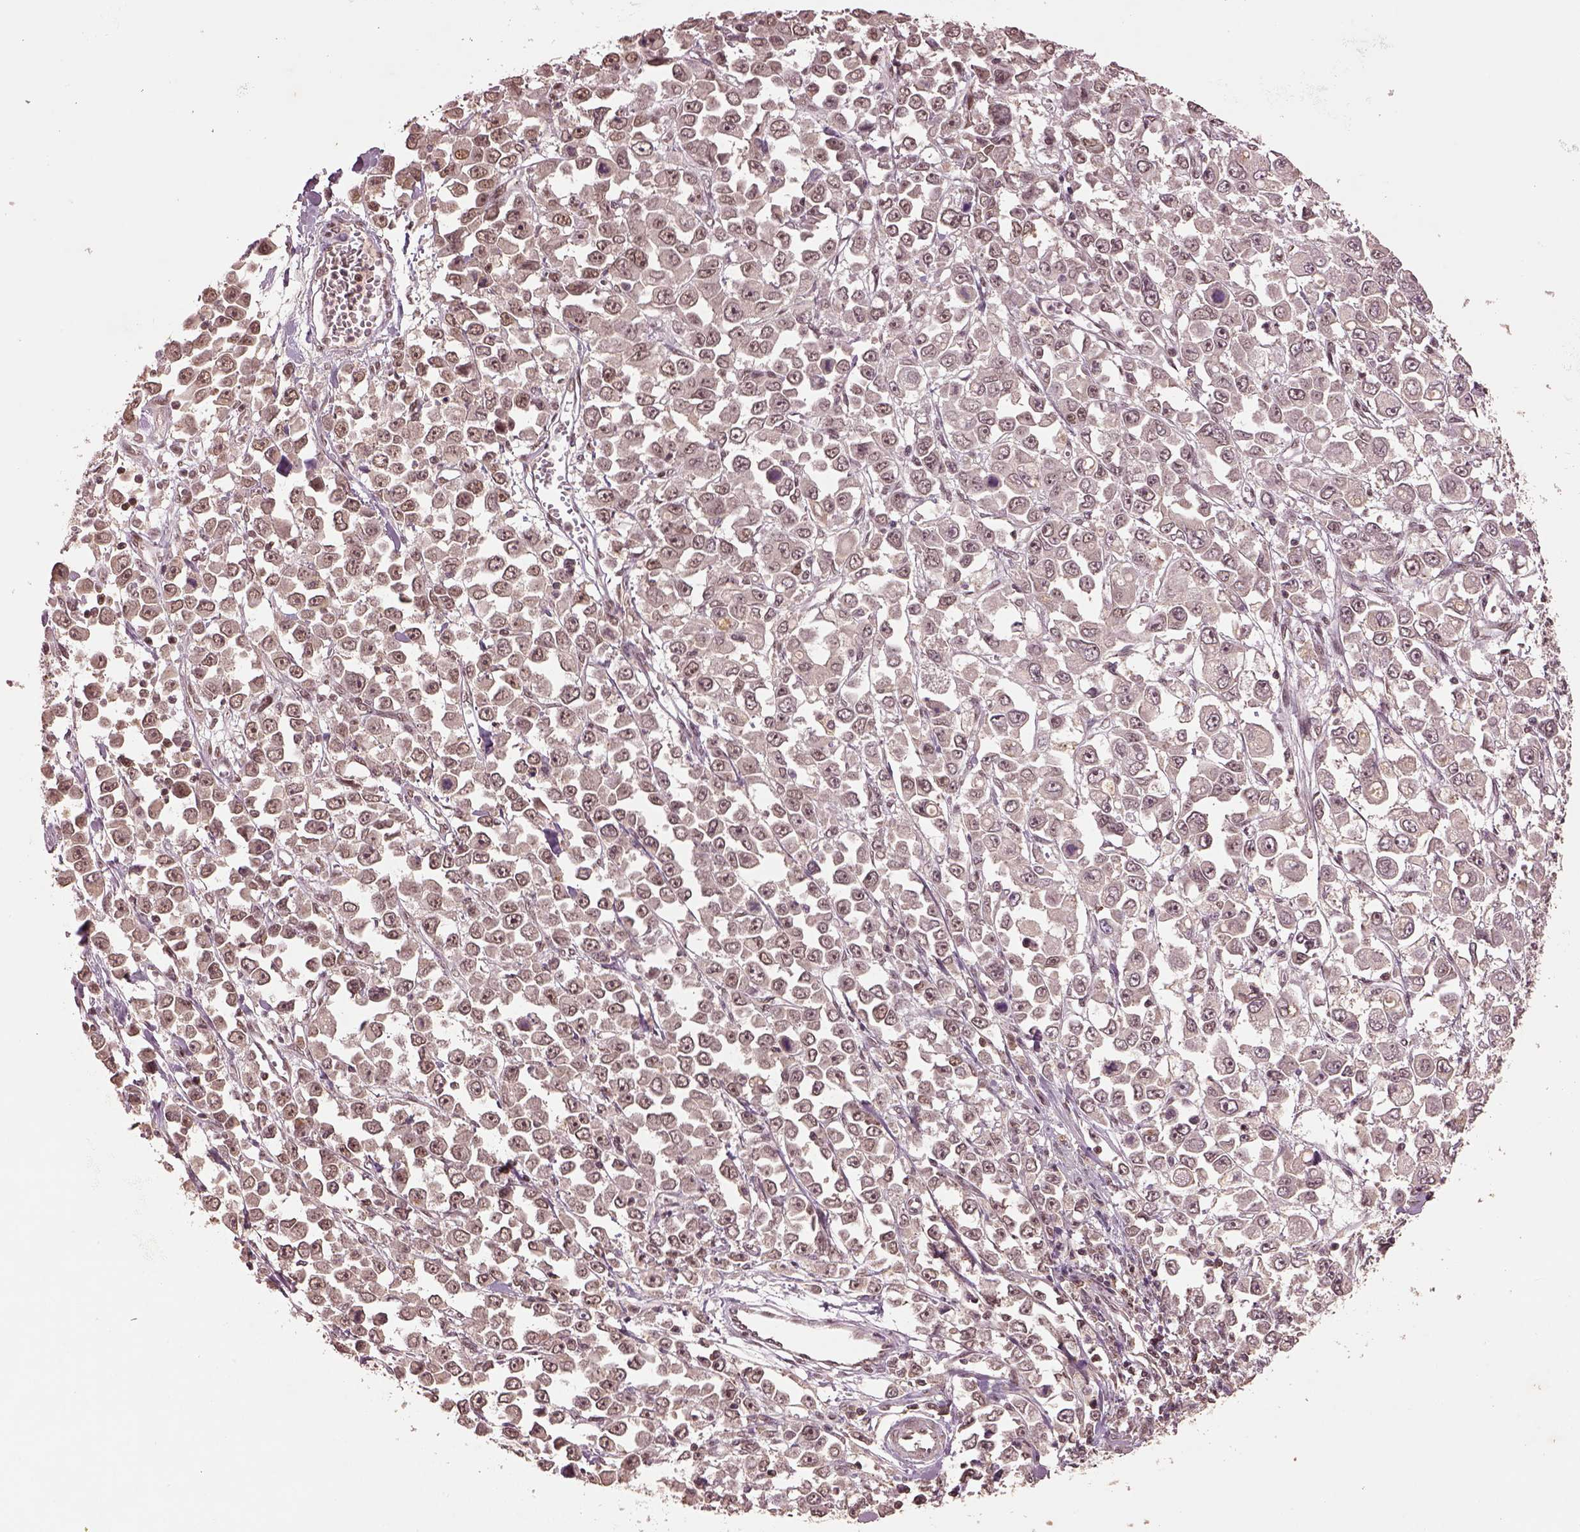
{"staining": {"intensity": "weak", "quantity": "25%-75%", "location": "nuclear"}, "tissue": "stomach cancer", "cell_type": "Tumor cells", "image_type": "cancer", "snomed": [{"axis": "morphology", "description": "Adenocarcinoma, NOS"}, {"axis": "topography", "description": "Stomach, upper"}], "caption": "An image showing weak nuclear positivity in about 25%-75% of tumor cells in stomach cancer, as visualized by brown immunohistochemical staining.", "gene": "BRD9", "patient": {"sex": "male", "age": 70}}